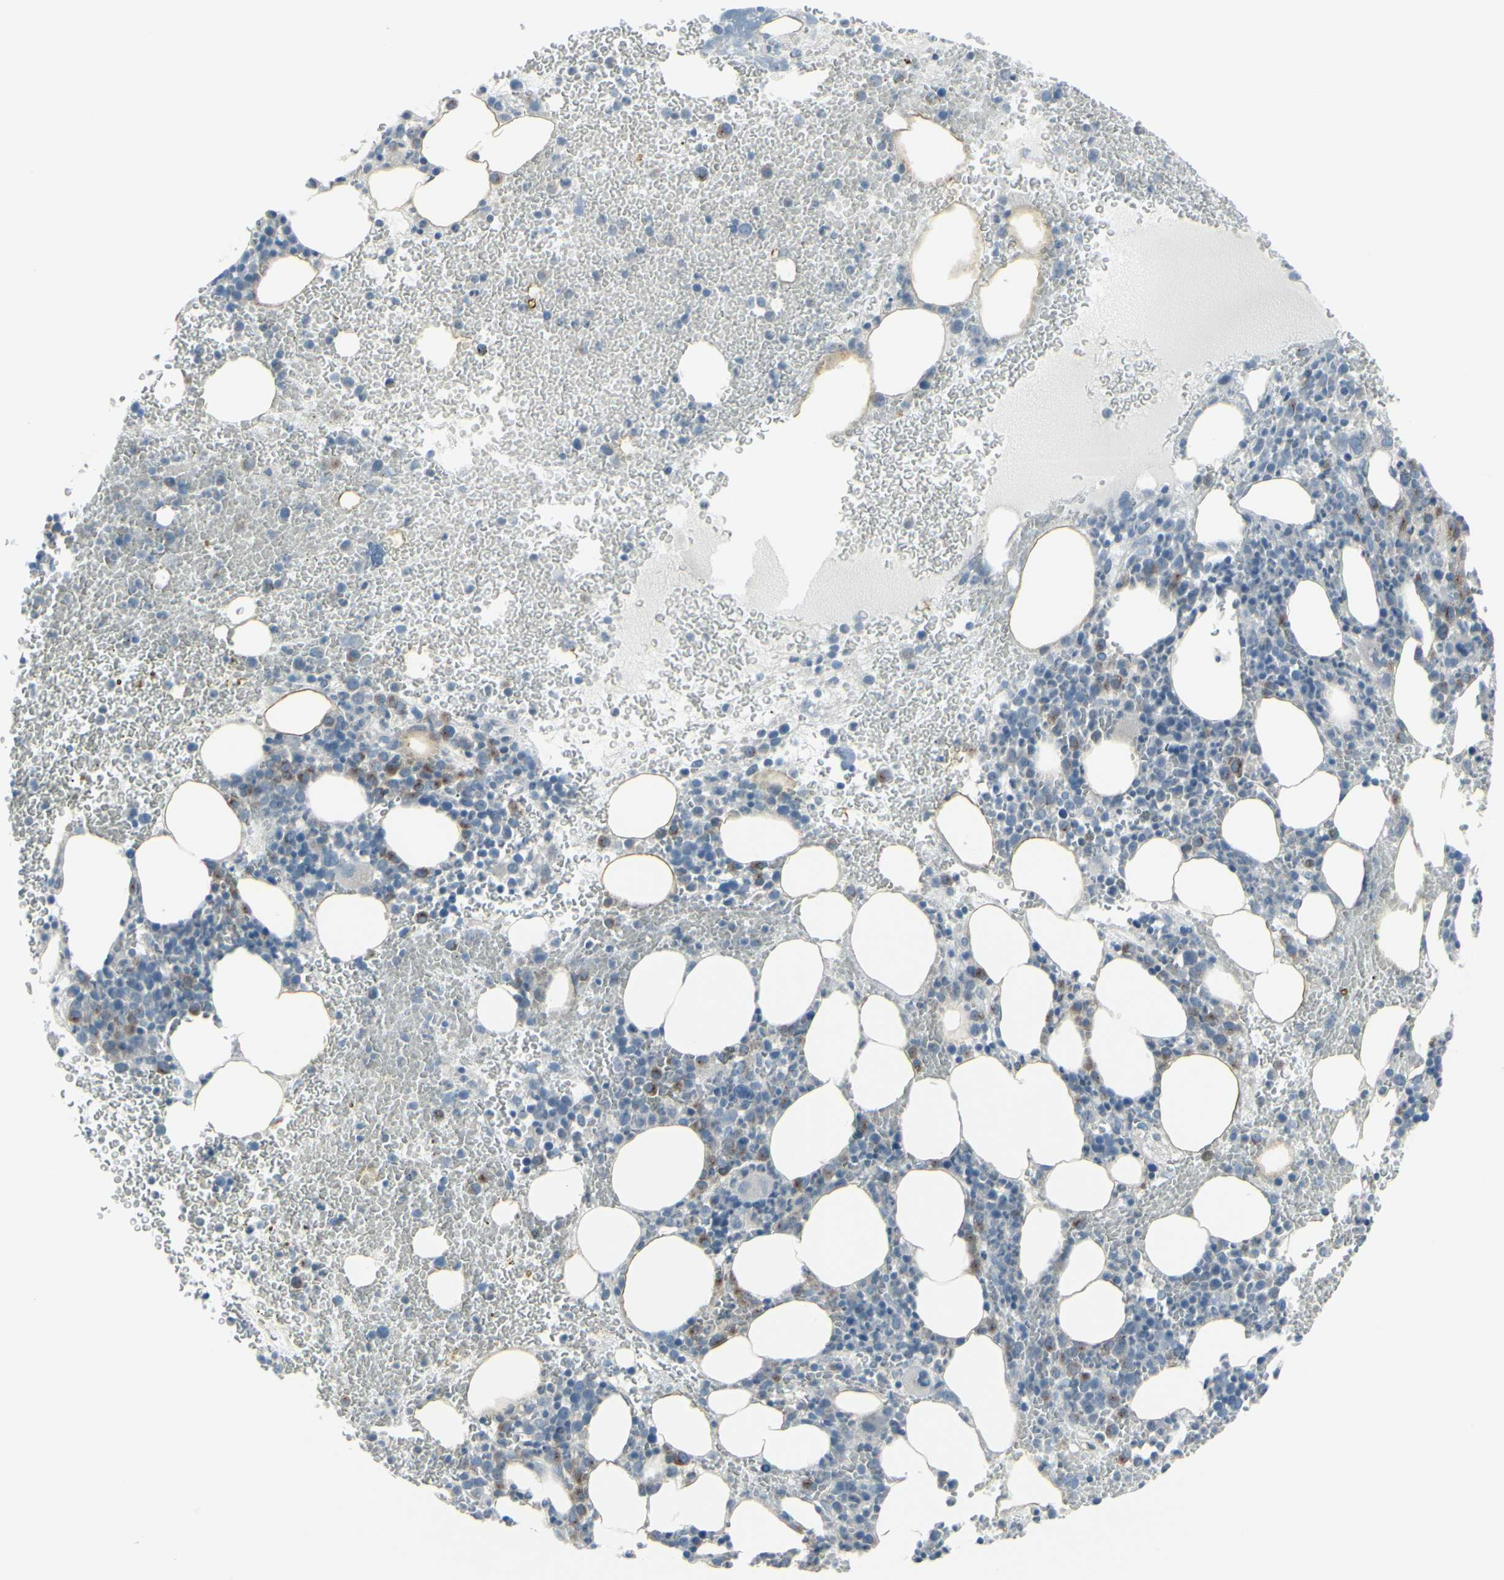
{"staining": {"intensity": "weak", "quantity": "<25%", "location": "cytoplasmic/membranous"}, "tissue": "bone marrow", "cell_type": "Hematopoietic cells", "image_type": "normal", "snomed": [{"axis": "morphology", "description": "Normal tissue, NOS"}, {"axis": "morphology", "description": "Inflammation, NOS"}, {"axis": "topography", "description": "Bone marrow"}], "caption": "Photomicrograph shows no protein expression in hematopoietic cells of benign bone marrow.", "gene": "RAB3A", "patient": {"sex": "female", "age": 54}}